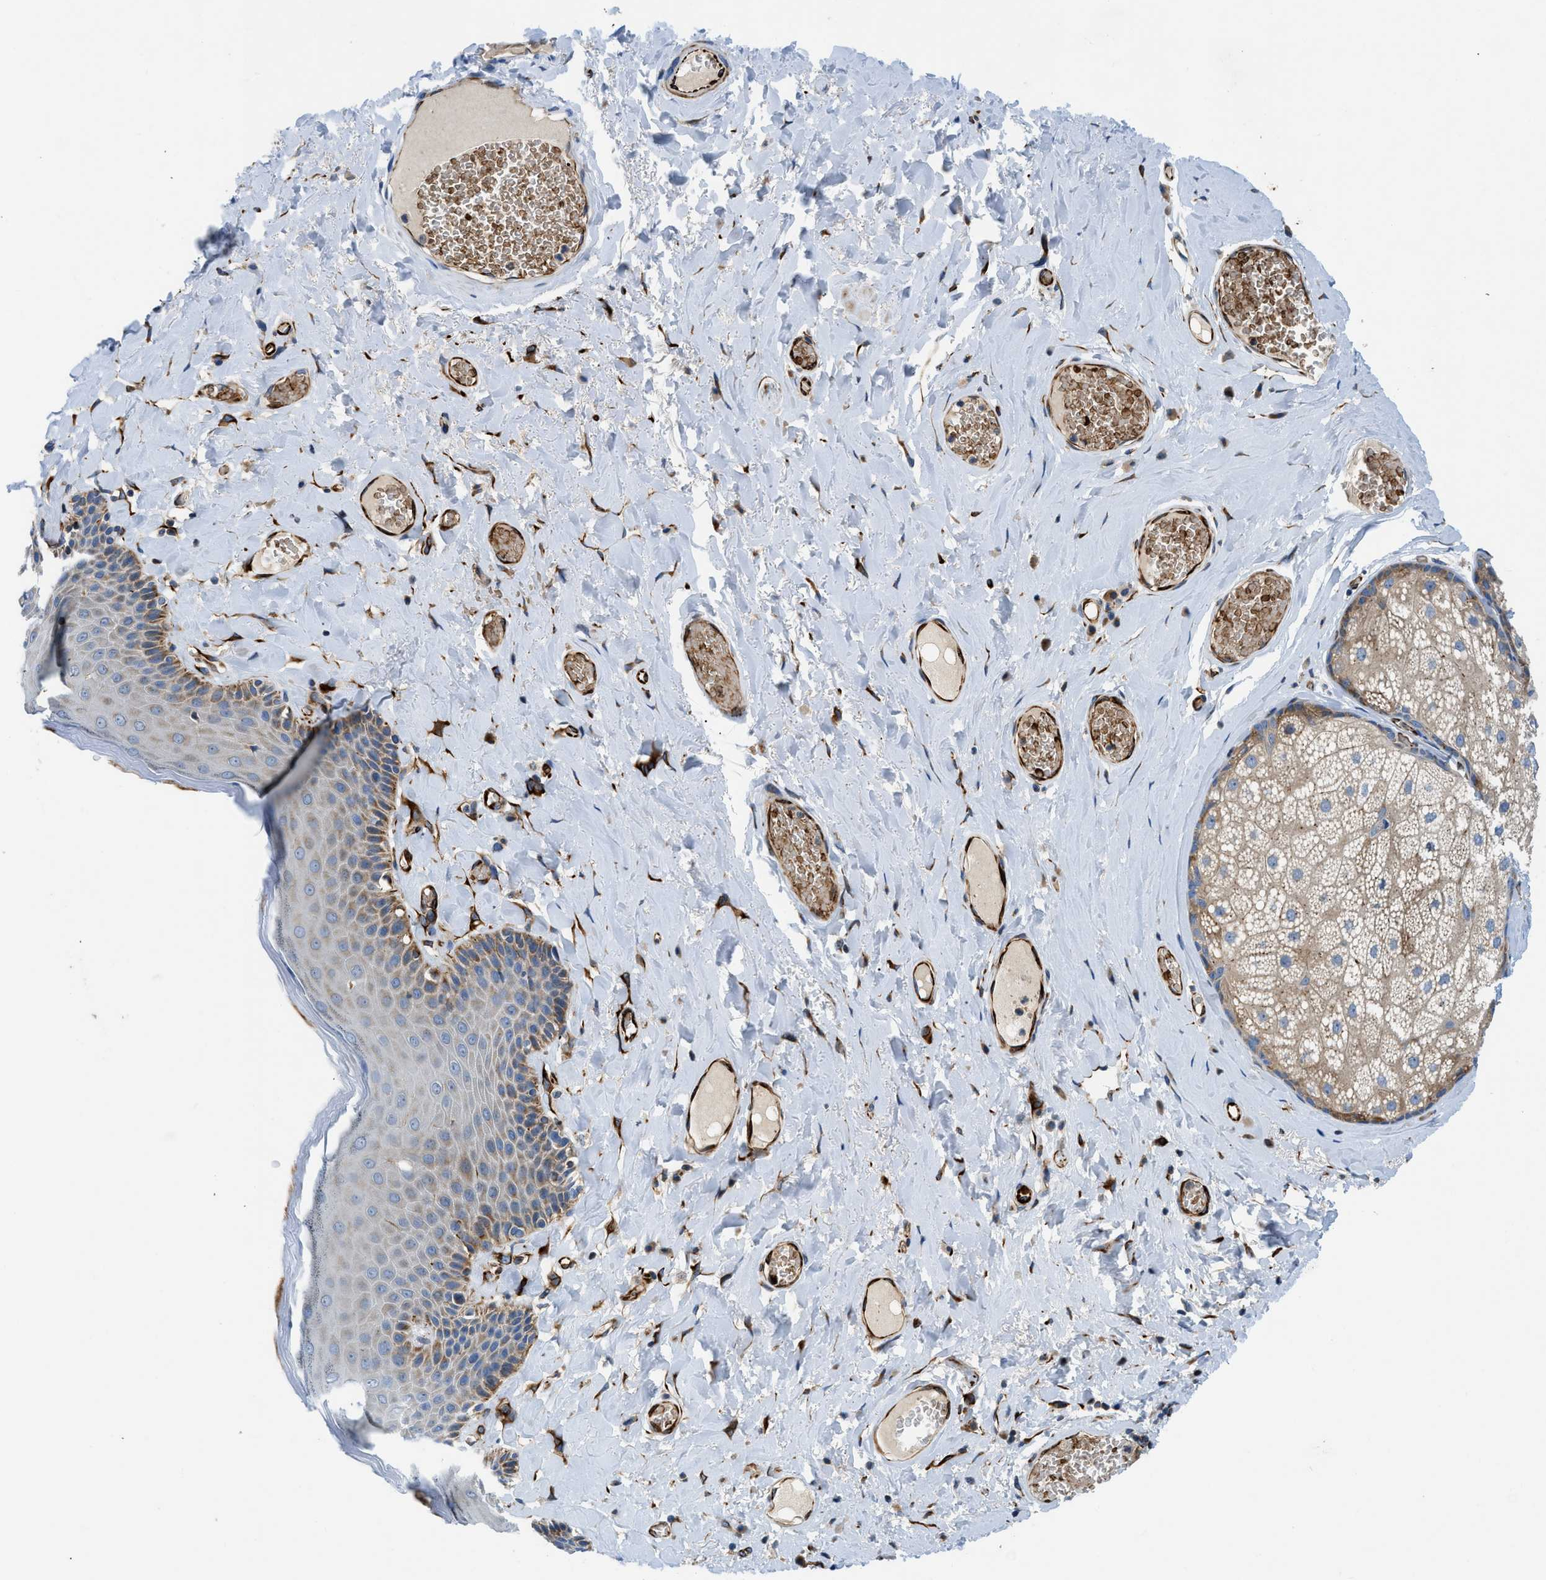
{"staining": {"intensity": "weak", "quantity": "<25%", "location": "cytoplasmic/membranous"}, "tissue": "skin", "cell_type": "Epidermal cells", "image_type": "normal", "snomed": [{"axis": "morphology", "description": "Normal tissue, NOS"}, {"axis": "topography", "description": "Anal"}], "caption": "The micrograph demonstrates no significant expression in epidermal cells of skin.", "gene": "ZNF831", "patient": {"sex": "male", "age": 69}}